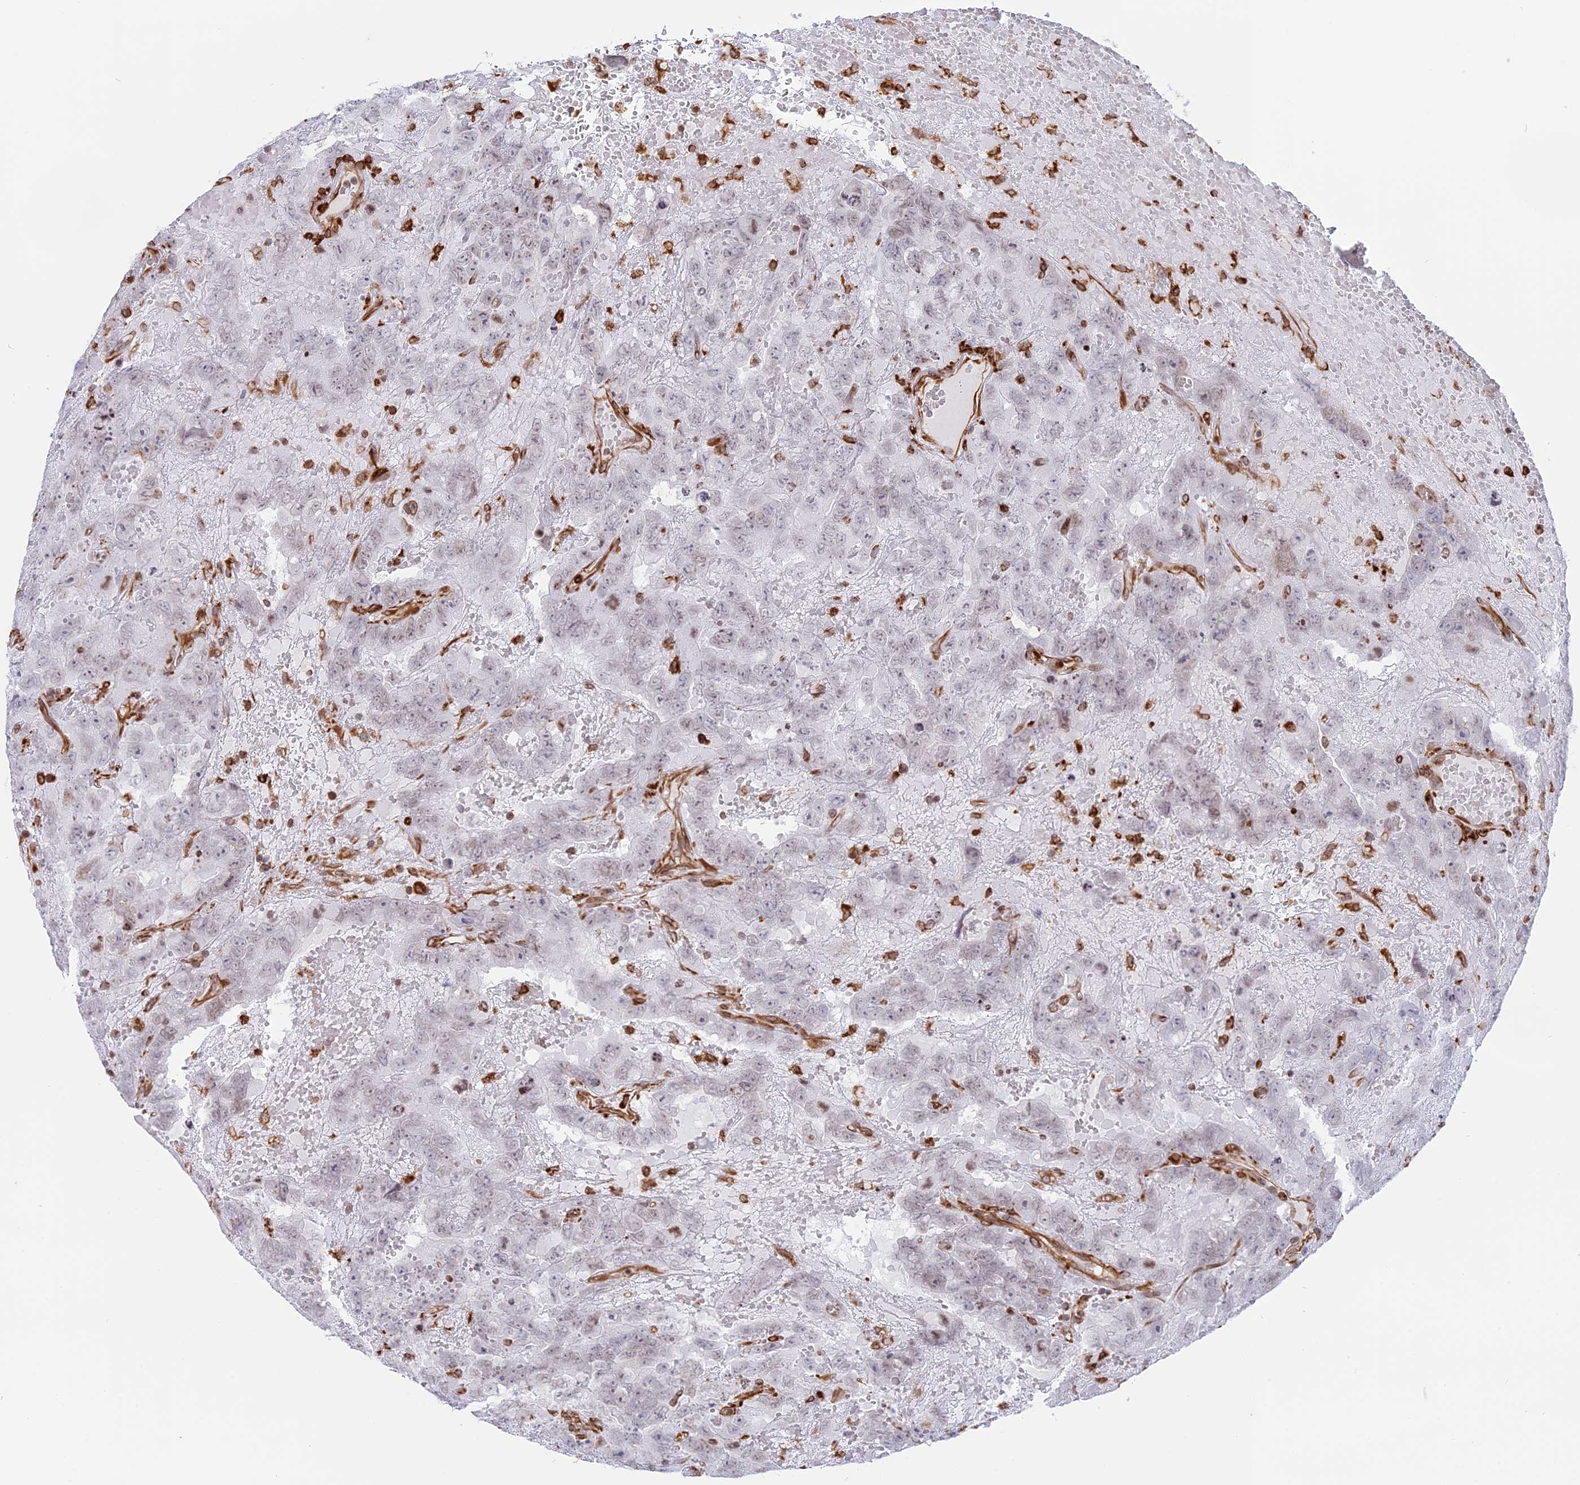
{"staining": {"intensity": "weak", "quantity": "<25%", "location": "nuclear"}, "tissue": "testis cancer", "cell_type": "Tumor cells", "image_type": "cancer", "snomed": [{"axis": "morphology", "description": "Carcinoma, Embryonal, NOS"}, {"axis": "topography", "description": "Testis"}], "caption": "Immunohistochemical staining of human embryonal carcinoma (testis) exhibits no significant expression in tumor cells.", "gene": "APOBR", "patient": {"sex": "male", "age": 45}}